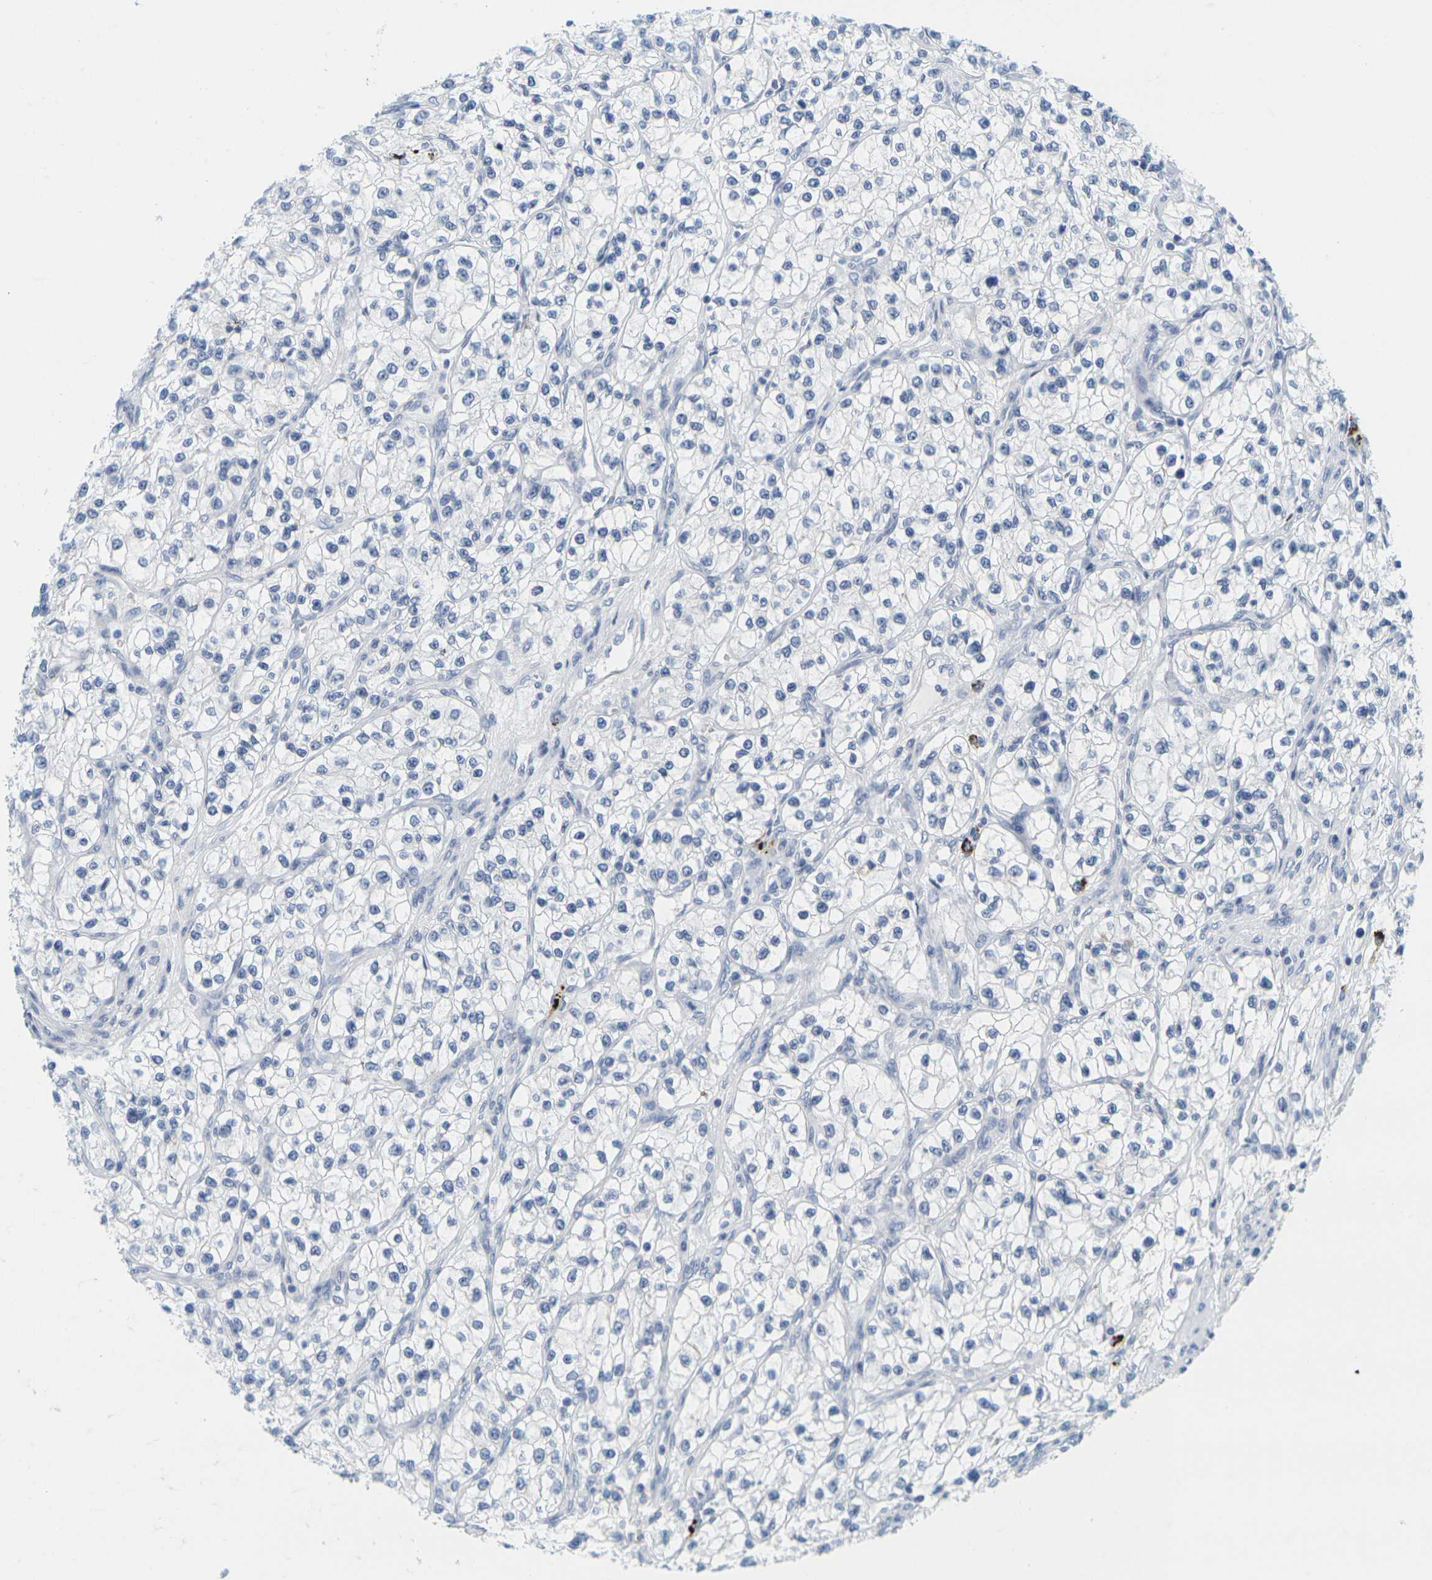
{"staining": {"intensity": "negative", "quantity": "none", "location": "none"}, "tissue": "renal cancer", "cell_type": "Tumor cells", "image_type": "cancer", "snomed": [{"axis": "morphology", "description": "Adenocarcinoma, NOS"}, {"axis": "topography", "description": "Kidney"}], "caption": "High magnification brightfield microscopy of renal adenocarcinoma stained with DAB (brown) and counterstained with hematoxylin (blue): tumor cells show no significant staining. (DAB immunohistochemistry (IHC) with hematoxylin counter stain).", "gene": "HLA-DOB", "patient": {"sex": "female", "age": 57}}